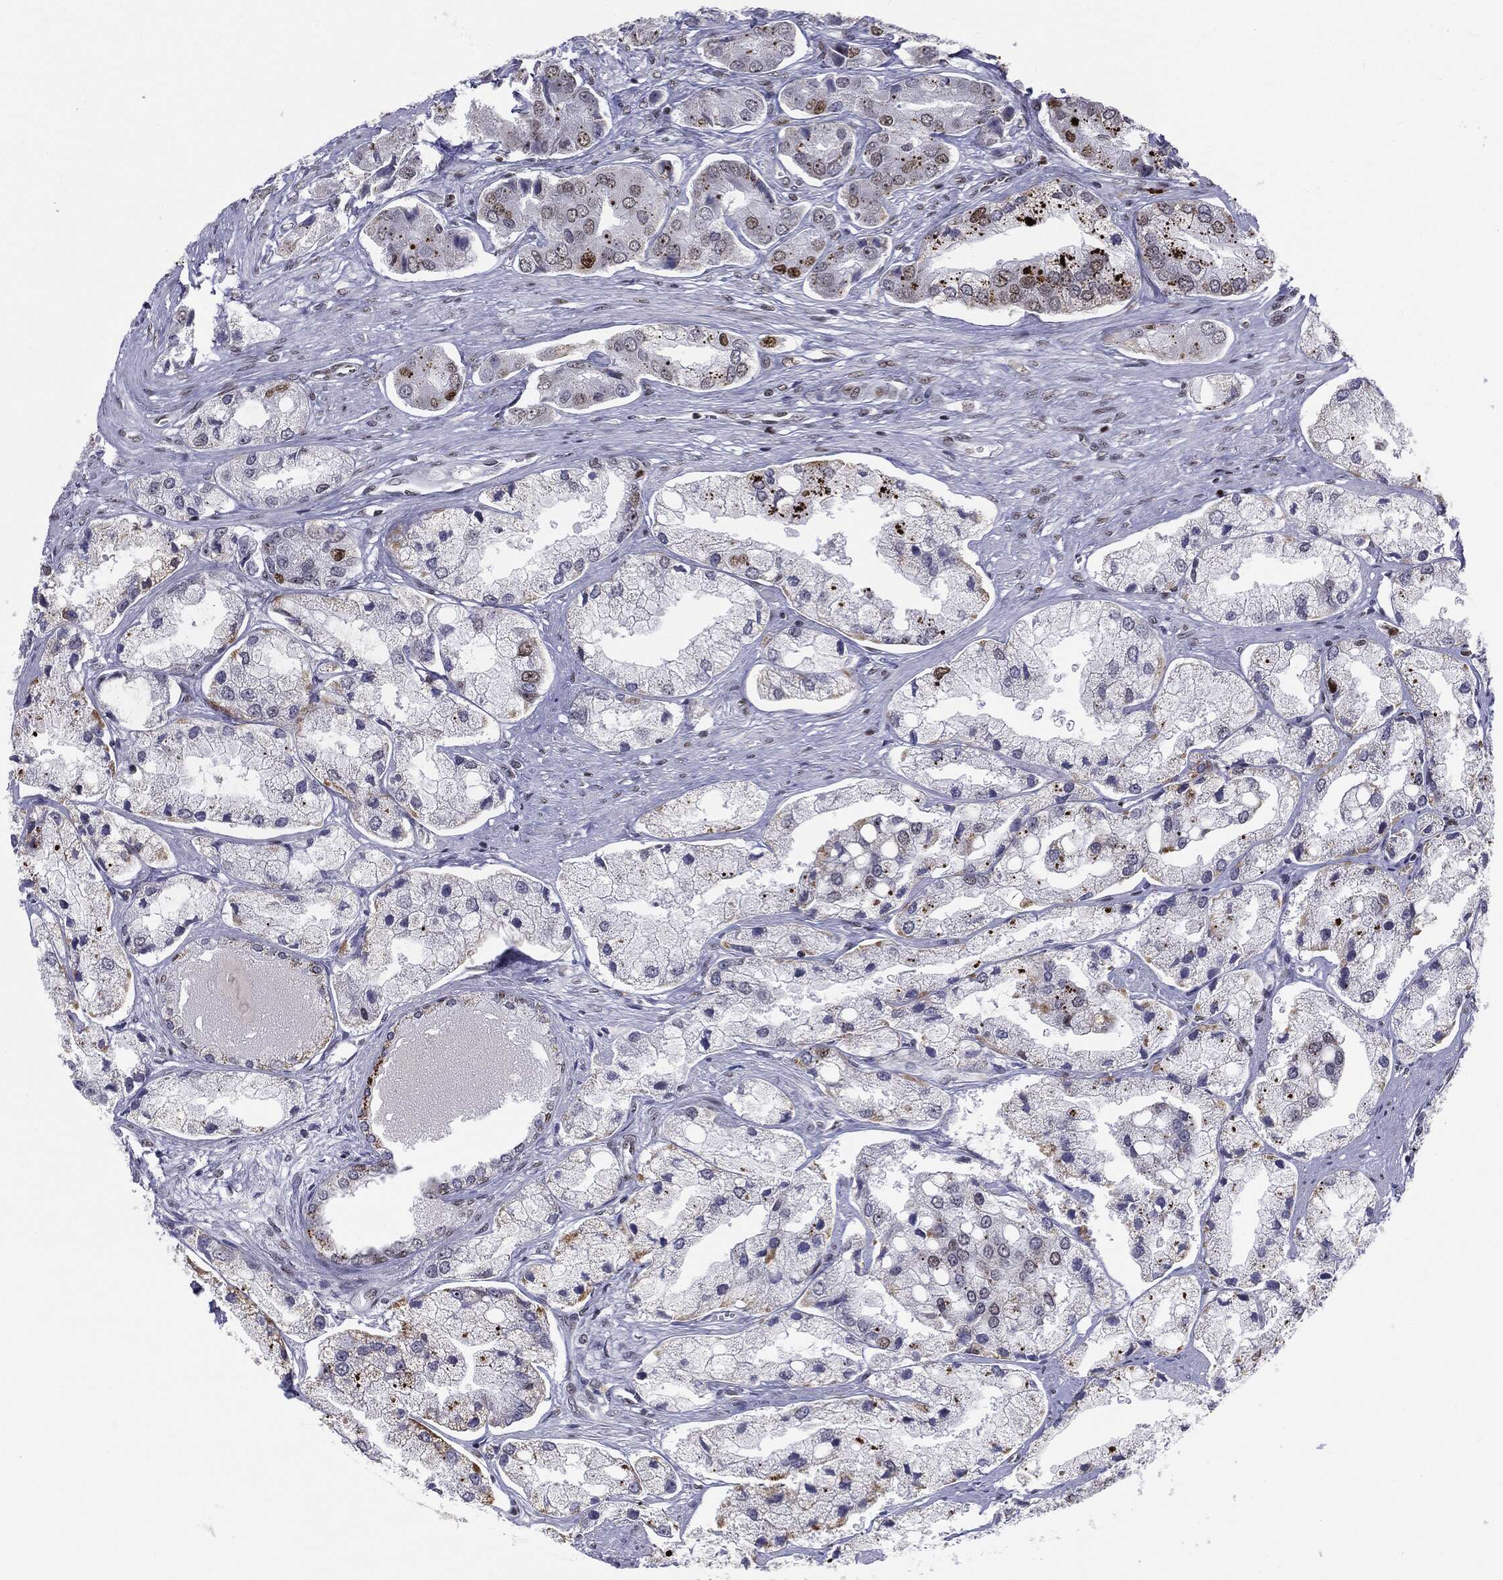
{"staining": {"intensity": "negative", "quantity": "none", "location": "none"}, "tissue": "prostate cancer", "cell_type": "Tumor cells", "image_type": "cancer", "snomed": [{"axis": "morphology", "description": "Adenocarcinoma, Low grade"}, {"axis": "topography", "description": "Prostate"}], "caption": "Immunohistochemistry (IHC) micrograph of neoplastic tissue: human prostate cancer (adenocarcinoma (low-grade)) stained with DAB (3,3'-diaminobenzidine) demonstrates no significant protein staining in tumor cells.", "gene": "MDC1", "patient": {"sex": "male", "age": 69}}